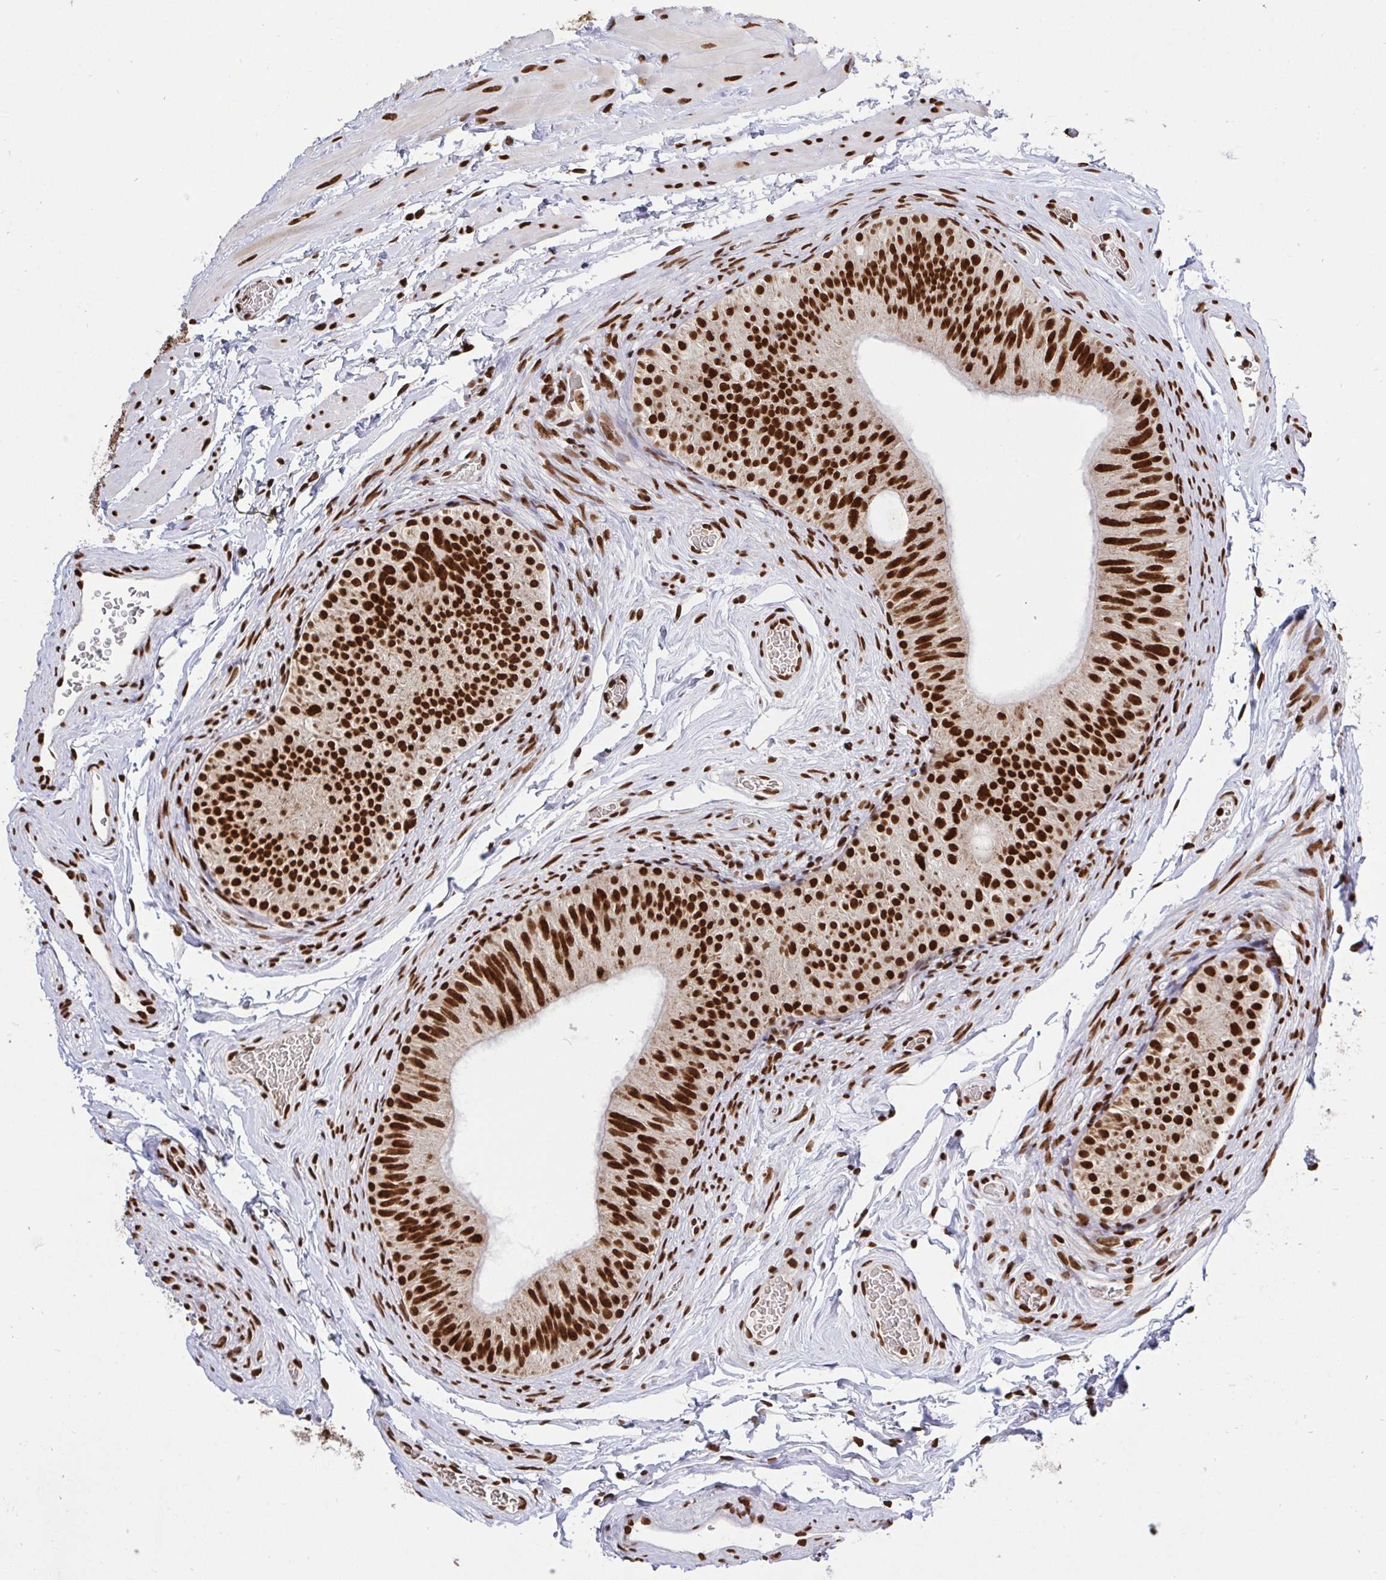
{"staining": {"intensity": "strong", "quantity": ">75%", "location": "nuclear"}, "tissue": "epididymis", "cell_type": "Glandular cells", "image_type": "normal", "snomed": [{"axis": "morphology", "description": "Normal tissue, NOS"}, {"axis": "topography", "description": "Epididymis, spermatic cord, NOS"}, {"axis": "topography", "description": "Epididymis"}], "caption": "Protein staining by IHC displays strong nuclear expression in approximately >75% of glandular cells in normal epididymis.", "gene": "ENSG00000268083", "patient": {"sex": "male", "age": 31}}